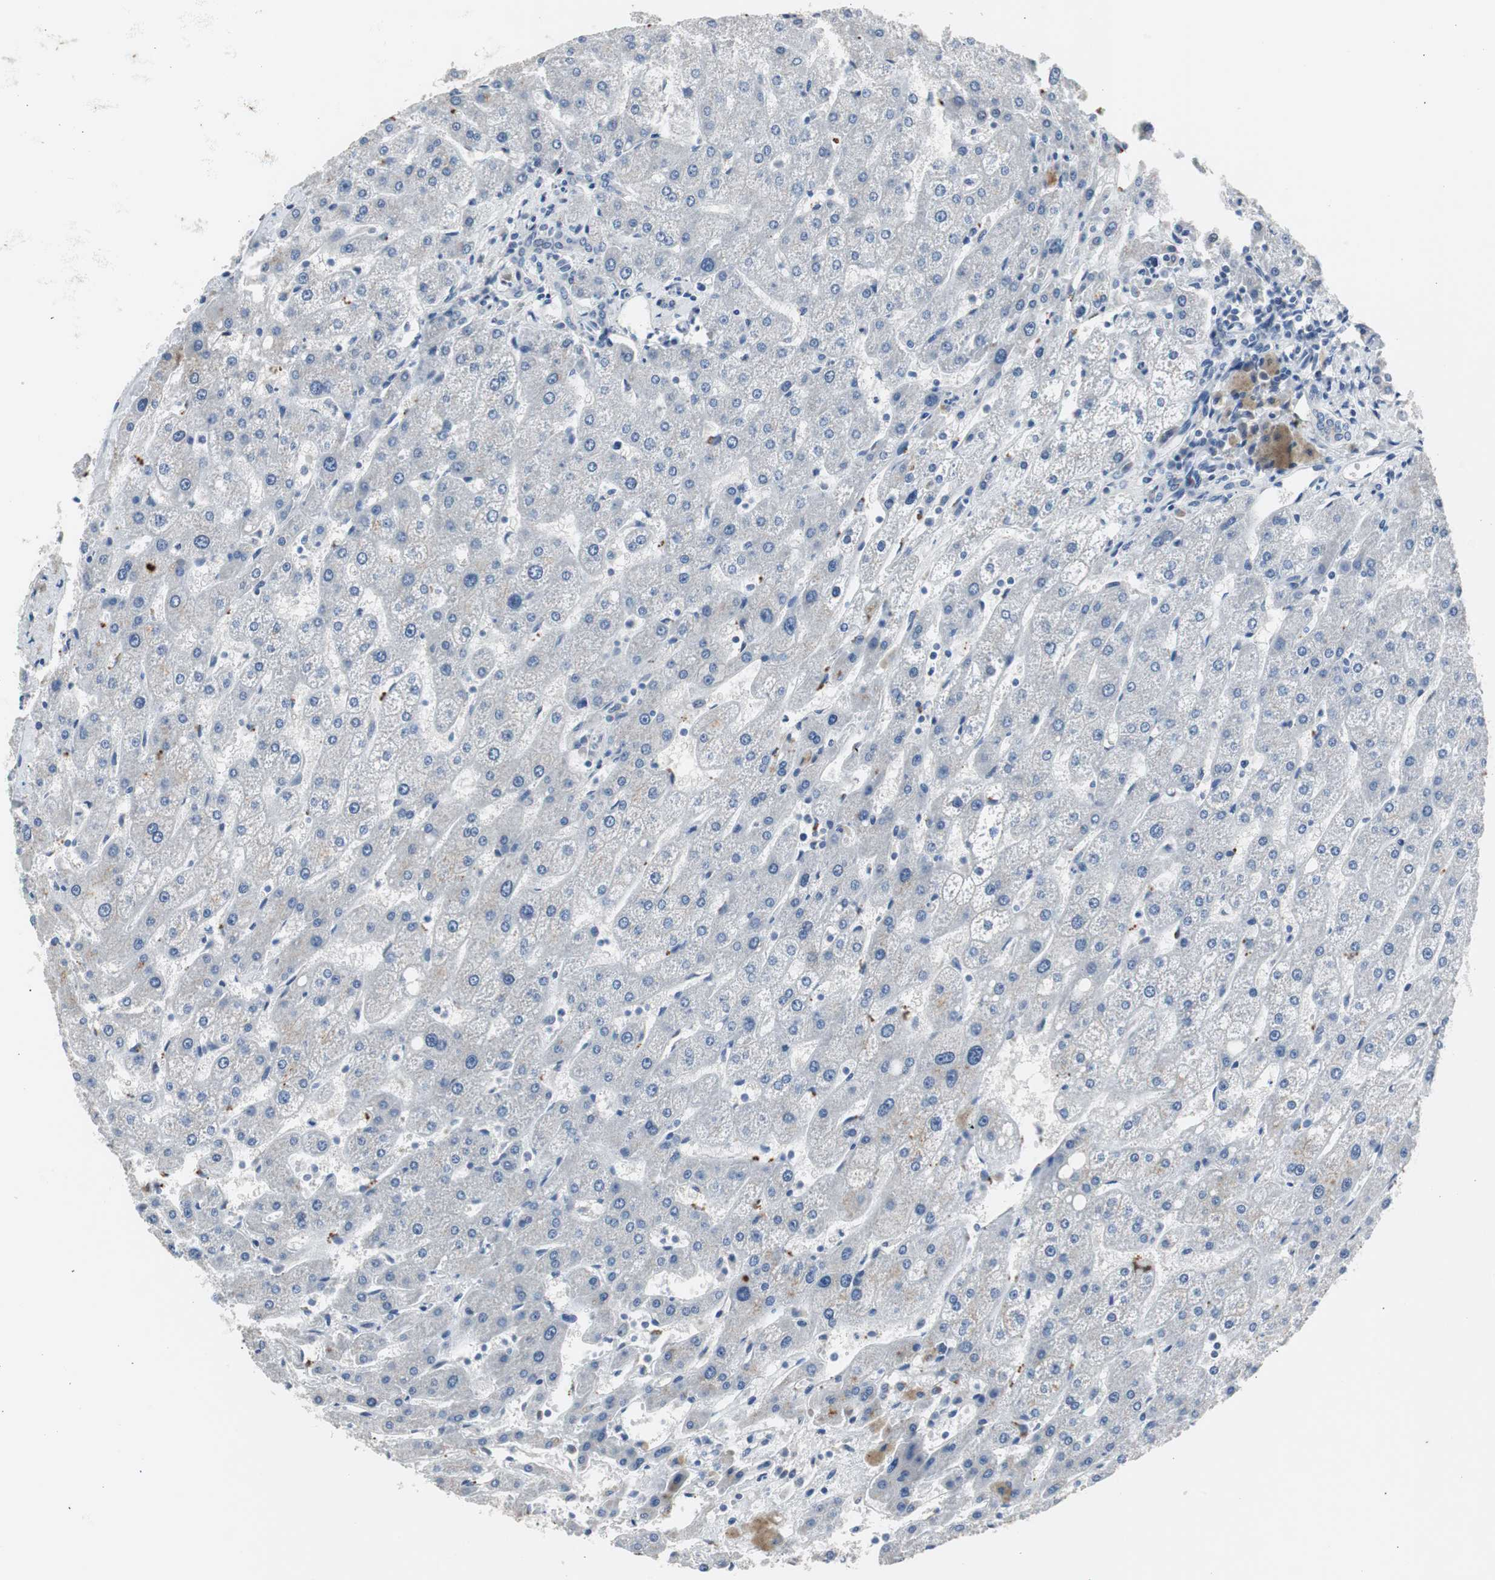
{"staining": {"intensity": "negative", "quantity": "none", "location": "none"}, "tissue": "liver", "cell_type": "Cholangiocytes", "image_type": "normal", "snomed": [{"axis": "morphology", "description": "Normal tissue, NOS"}, {"axis": "topography", "description": "Liver"}], "caption": "Immunohistochemistry histopathology image of unremarkable human liver stained for a protein (brown), which shows no staining in cholangiocytes.", "gene": "TK1", "patient": {"sex": "male", "age": 67}}